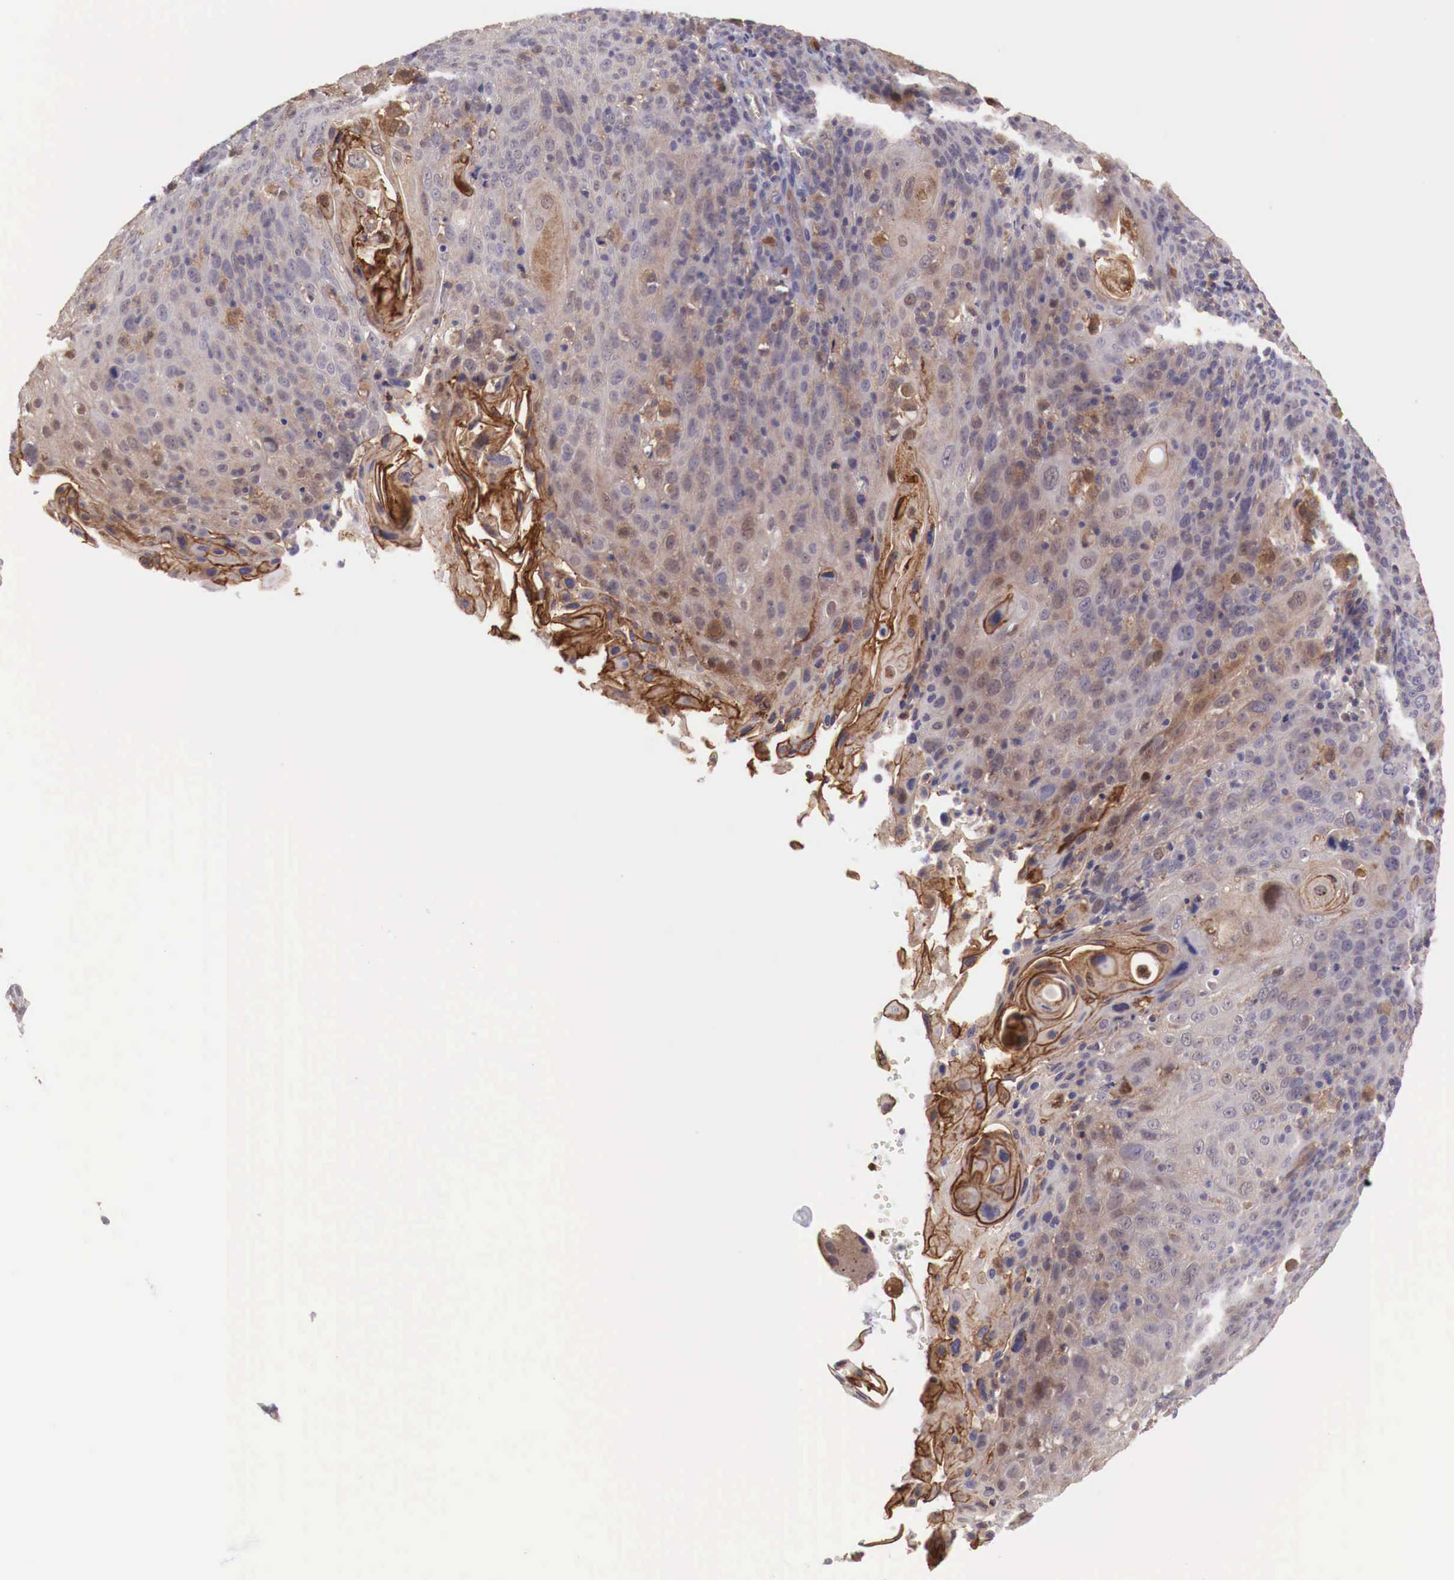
{"staining": {"intensity": "weak", "quantity": "25%-75%", "location": "cytoplasmic/membranous"}, "tissue": "cervical cancer", "cell_type": "Tumor cells", "image_type": "cancer", "snomed": [{"axis": "morphology", "description": "Squamous cell carcinoma, NOS"}, {"axis": "topography", "description": "Cervix"}], "caption": "A photomicrograph showing weak cytoplasmic/membranous staining in about 25%-75% of tumor cells in cervical squamous cell carcinoma, as visualized by brown immunohistochemical staining.", "gene": "GAB2", "patient": {"sex": "female", "age": 54}}